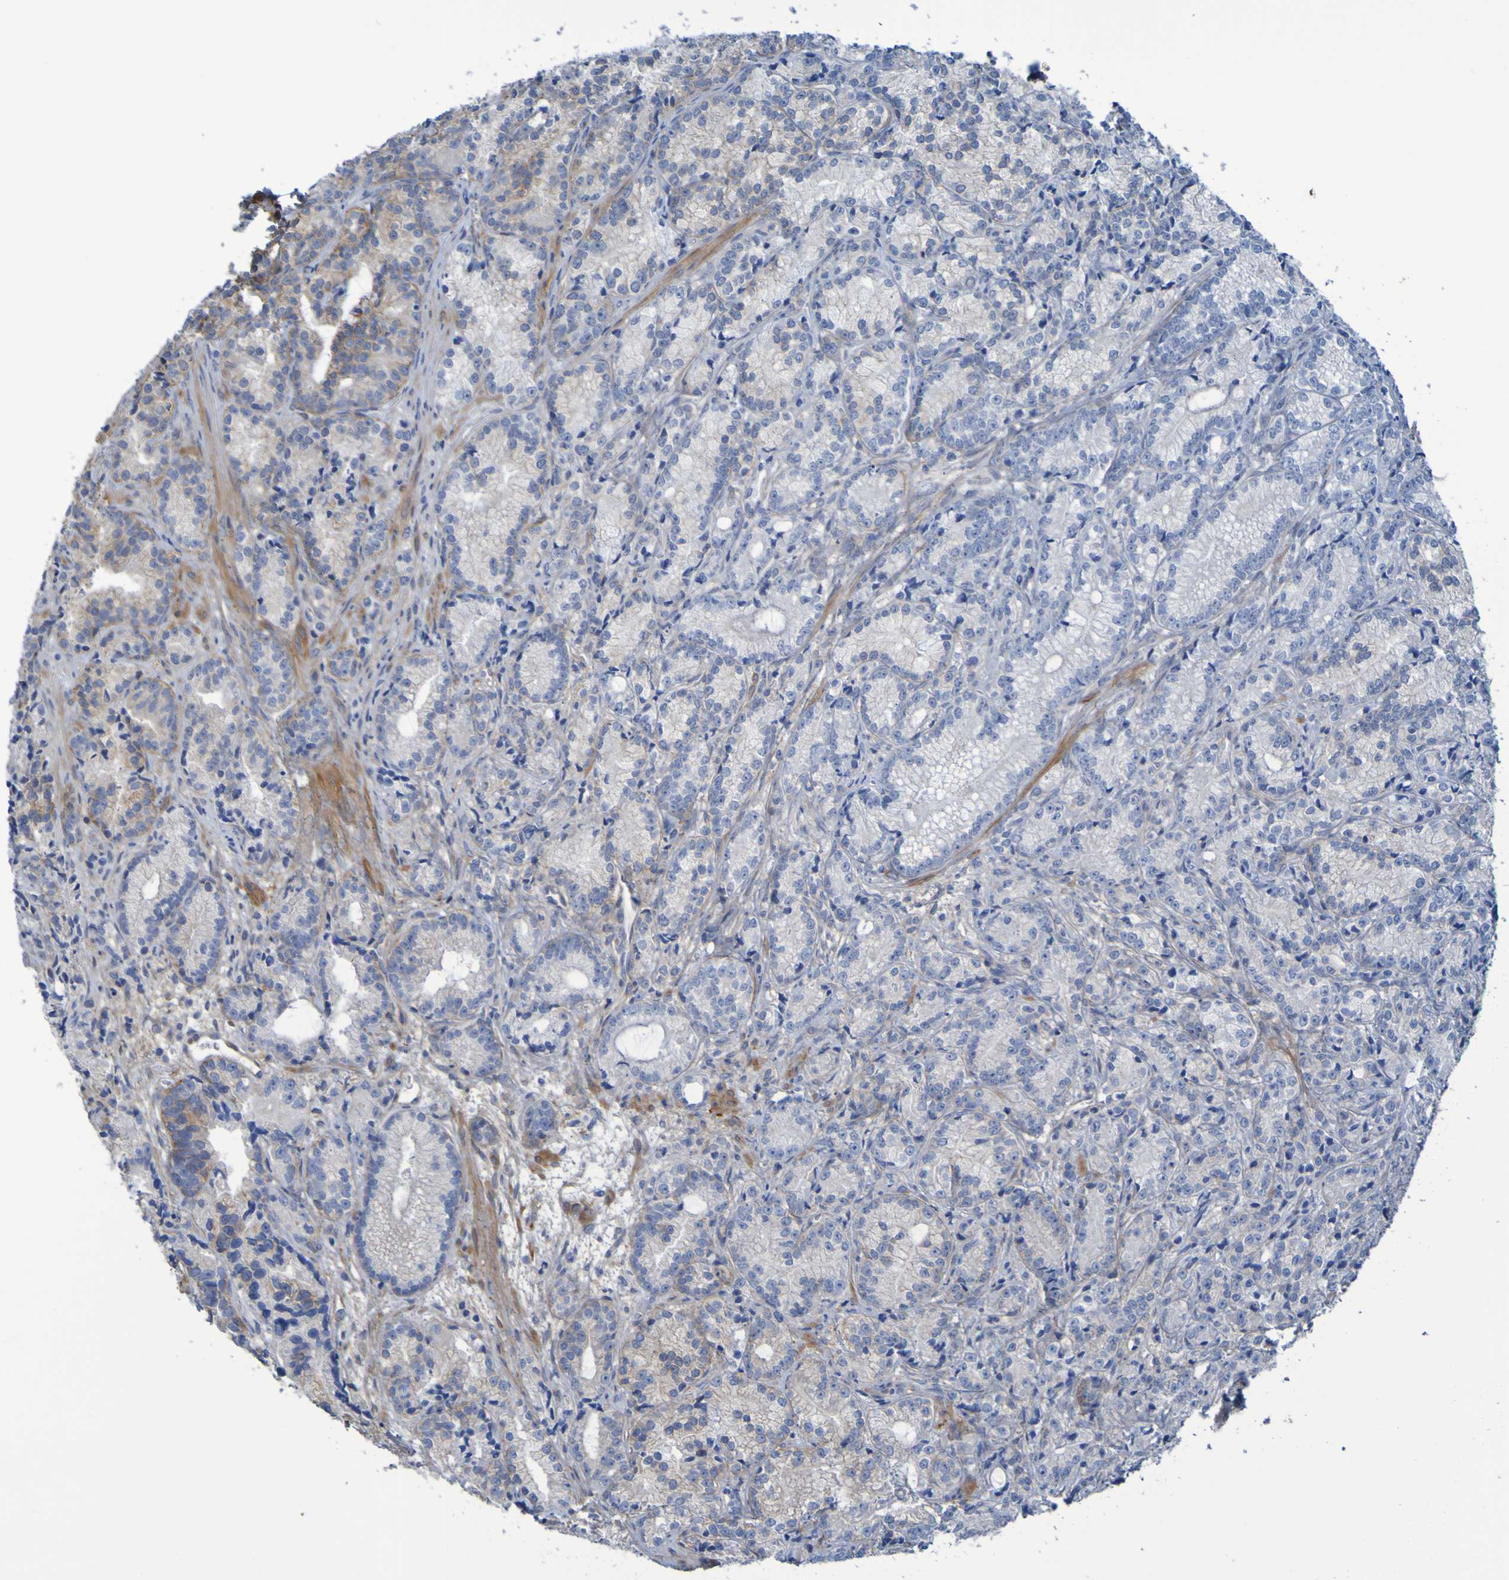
{"staining": {"intensity": "weak", "quantity": "<25%", "location": "cytoplasmic/membranous"}, "tissue": "prostate cancer", "cell_type": "Tumor cells", "image_type": "cancer", "snomed": [{"axis": "morphology", "description": "Adenocarcinoma, Low grade"}, {"axis": "topography", "description": "Prostate"}], "caption": "Prostate cancer (adenocarcinoma (low-grade)) was stained to show a protein in brown. There is no significant expression in tumor cells. Brightfield microscopy of immunohistochemistry (IHC) stained with DAB (brown) and hematoxylin (blue), captured at high magnification.", "gene": "LPP", "patient": {"sex": "male", "age": 89}}